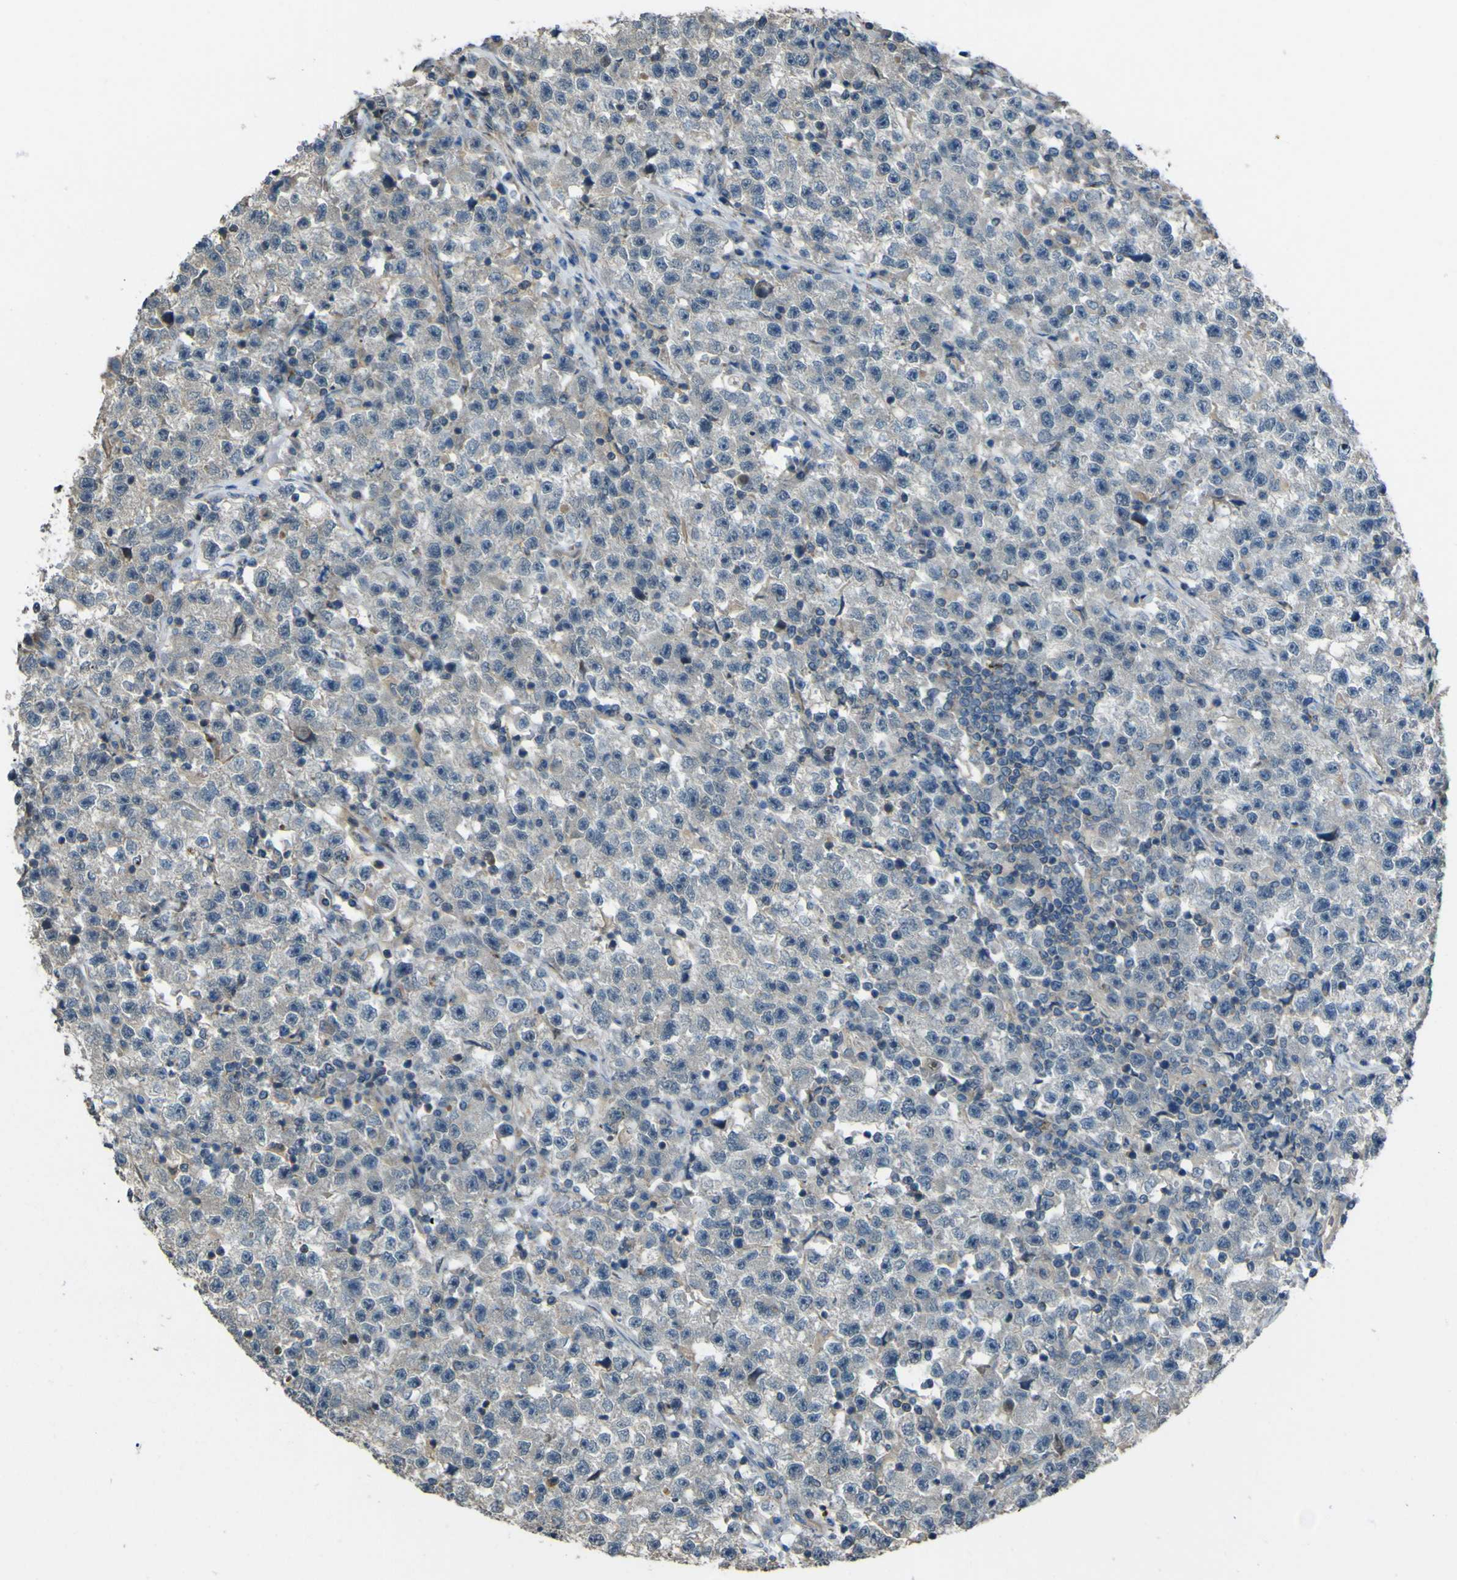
{"staining": {"intensity": "weak", "quantity": "<25%", "location": "cytoplasmic/membranous"}, "tissue": "testis cancer", "cell_type": "Tumor cells", "image_type": "cancer", "snomed": [{"axis": "morphology", "description": "Seminoma, NOS"}, {"axis": "topography", "description": "Testis"}], "caption": "Tumor cells are negative for protein expression in human testis cancer.", "gene": "NAALADL2", "patient": {"sex": "male", "age": 22}}